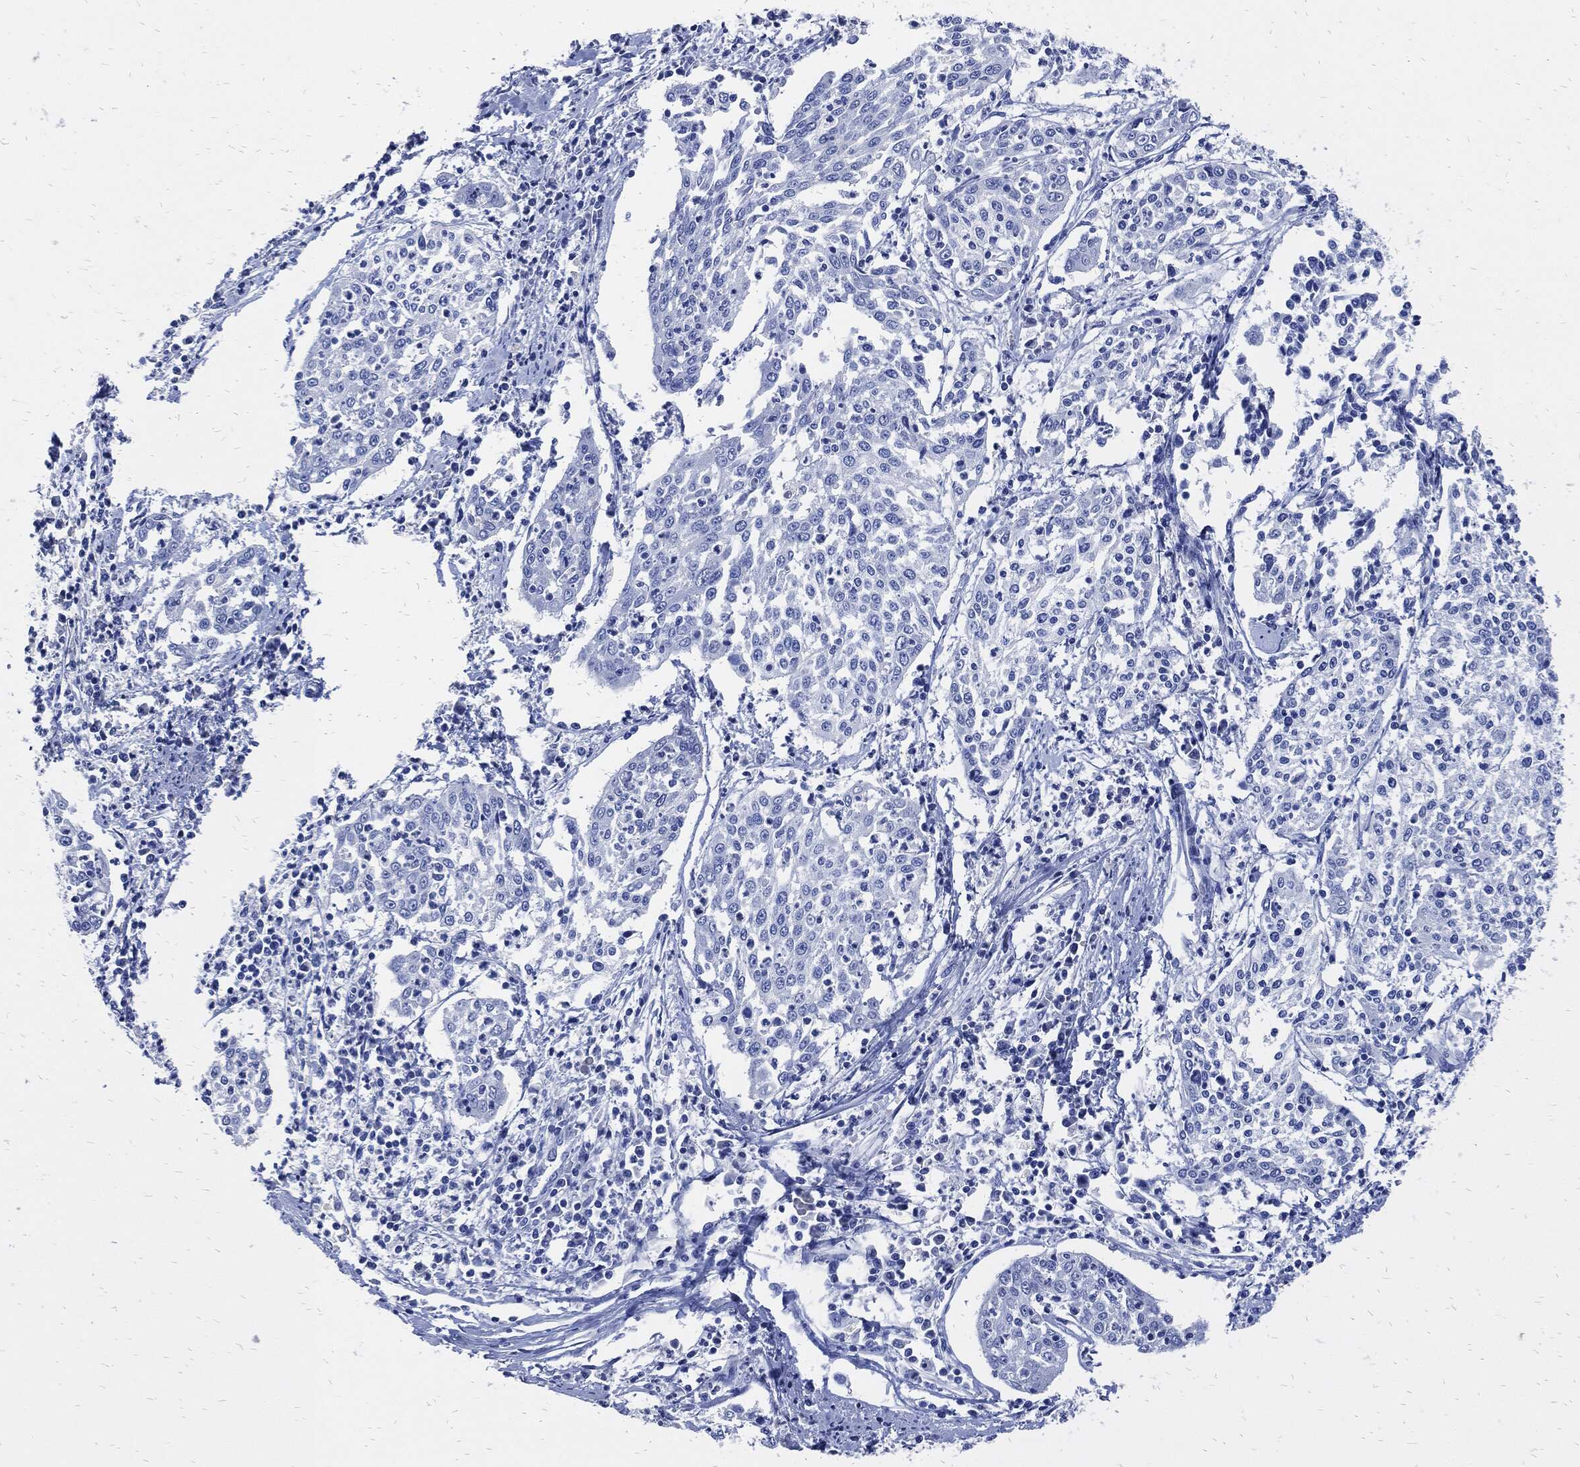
{"staining": {"intensity": "negative", "quantity": "none", "location": "none"}, "tissue": "cervical cancer", "cell_type": "Tumor cells", "image_type": "cancer", "snomed": [{"axis": "morphology", "description": "Squamous cell carcinoma, NOS"}, {"axis": "topography", "description": "Cervix"}], "caption": "Immunohistochemistry photomicrograph of human cervical cancer stained for a protein (brown), which shows no staining in tumor cells.", "gene": "FABP4", "patient": {"sex": "female", "age": 41}}